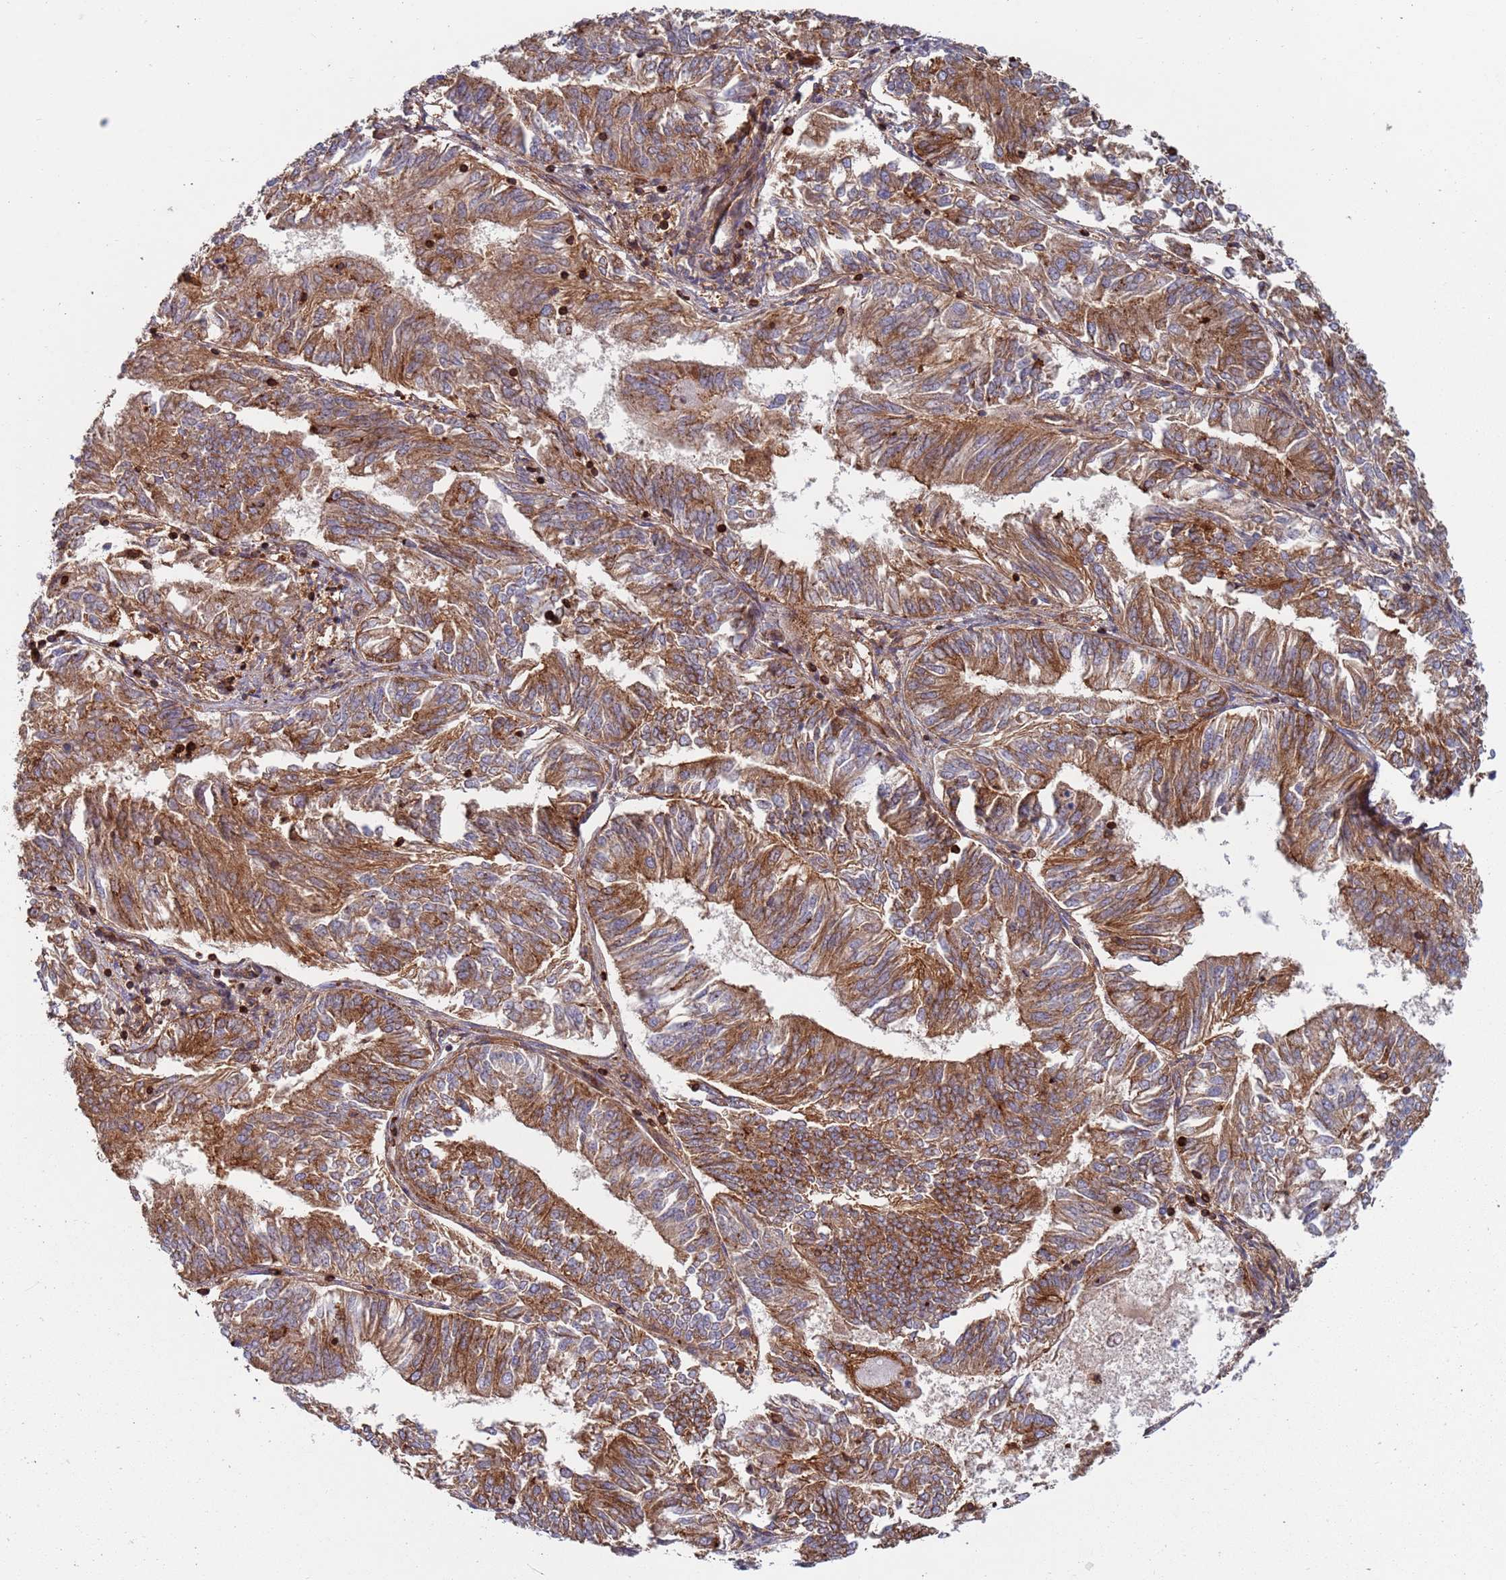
{"staining": {"intensity": "moderate", "quantity": ">75%", "location": "cytoplasmic/membranous"}, "tissue": "endometrial cancer", "cell_type": "Tumor cells", "image_type": "cancer", "snomed": [{"axis": "morphology", "description": "Adenocarcinoma, NOS"}, {"axis": "topography", "description": "Endometrium"}], "caption": "Immunohistochemical staining of endometrial cancer (adenocarcinoma) exhibits medium levels of moderate cytoplasmic/membranous protein staining in about >75% of tumor cells.", "gene": "MALRD1", "patient": {"sex": "female", "age": 58}}